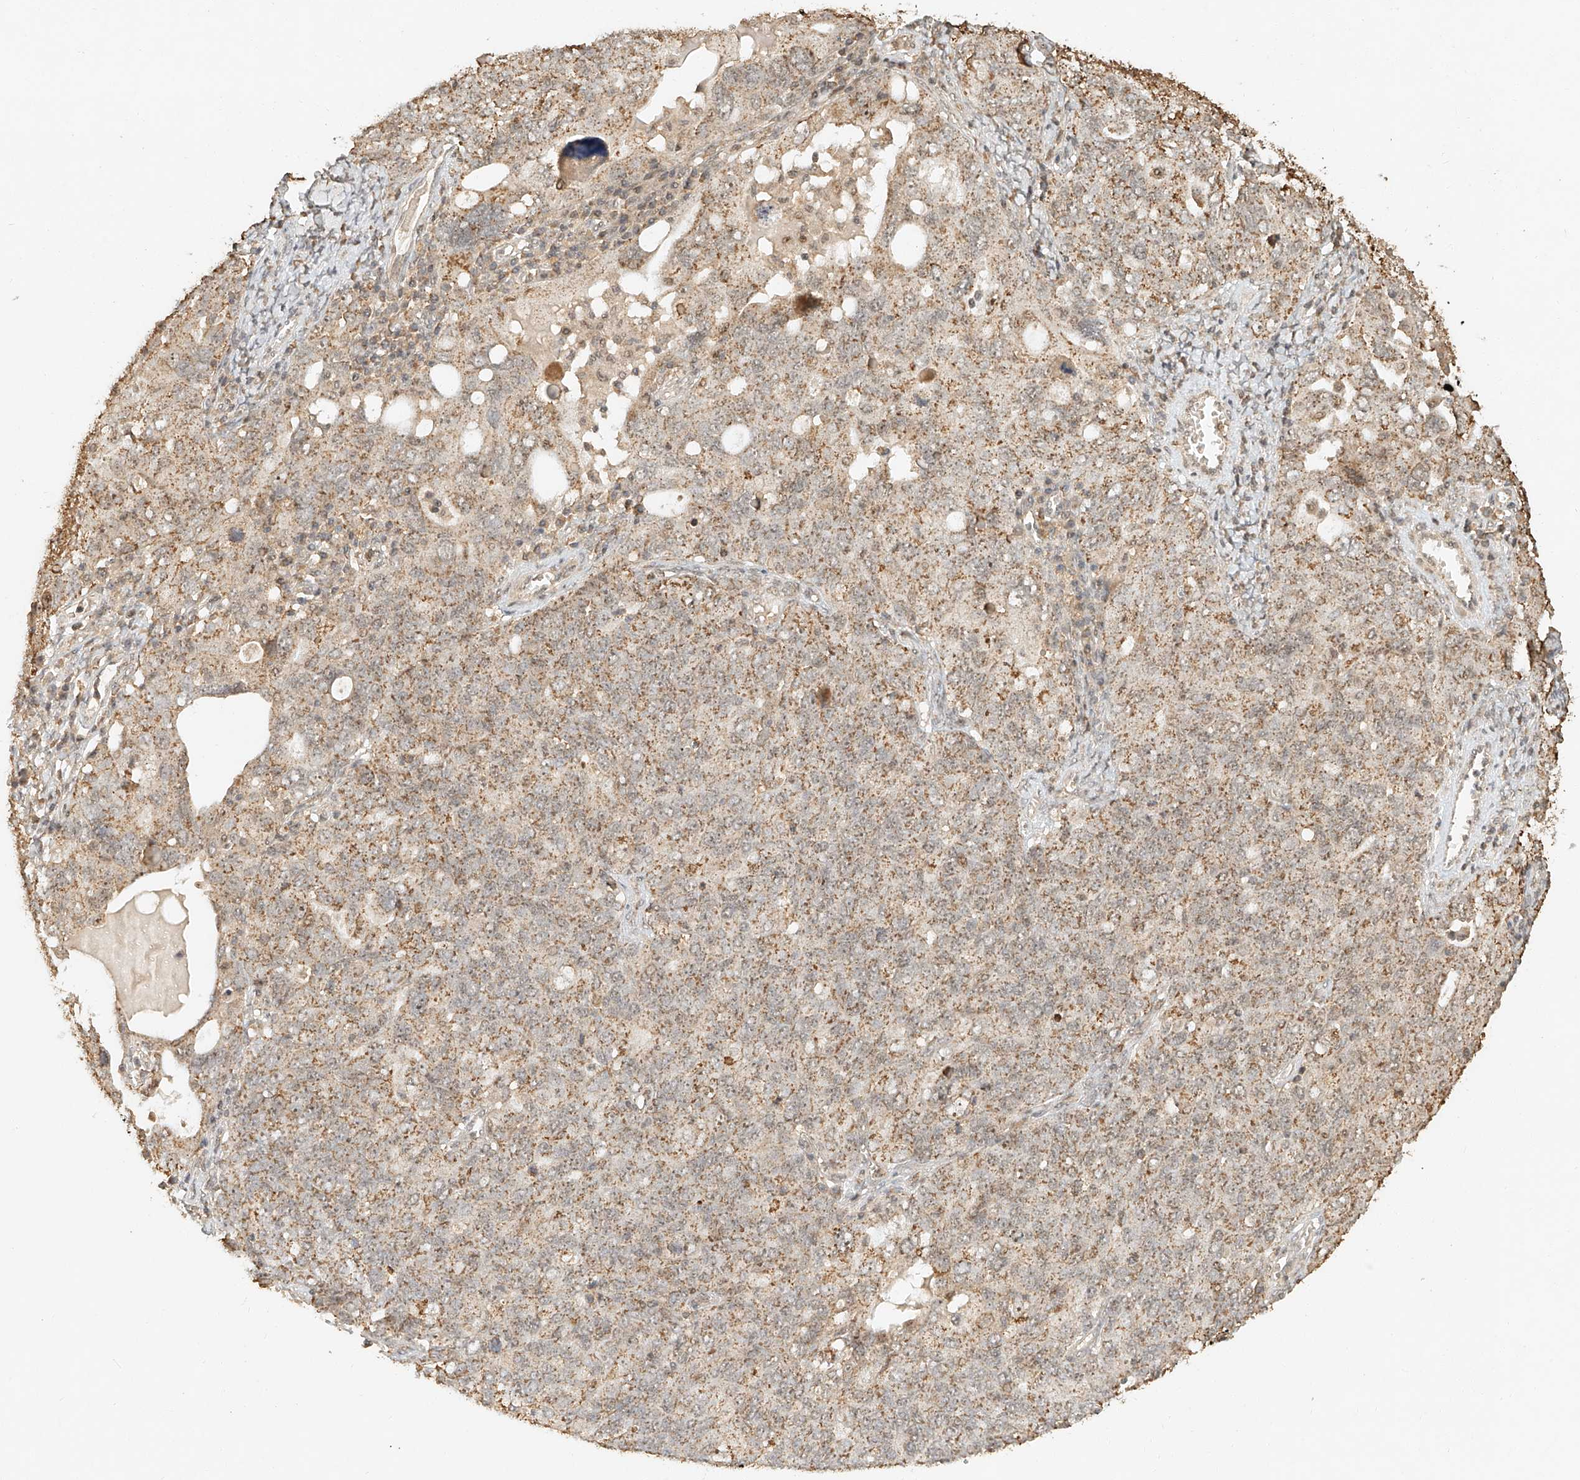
{"staining": {"intensity": "moderate", "quantity": ">75%", "location": "cytoplasmic/membranous"}, "tissue": "ovarian cancer", "cell_type": "Tumor cells", "image_type": "cancer", "snomed": [{"axis": "morphology", "description": "Carcinoma, endometroid"}, {"axis": "topography", "description": "Ovary"}], "caption": "Immunohistochemistry photomicrograph of ovarian endometroid carcinoma stained for a protein (brown), which shows medium levels of moderate cytoplasmic/membranous expression in approximately >75% of tumor cells.", "gene": "CXorf58", "patient": {"sex": "female", "age": 62}}